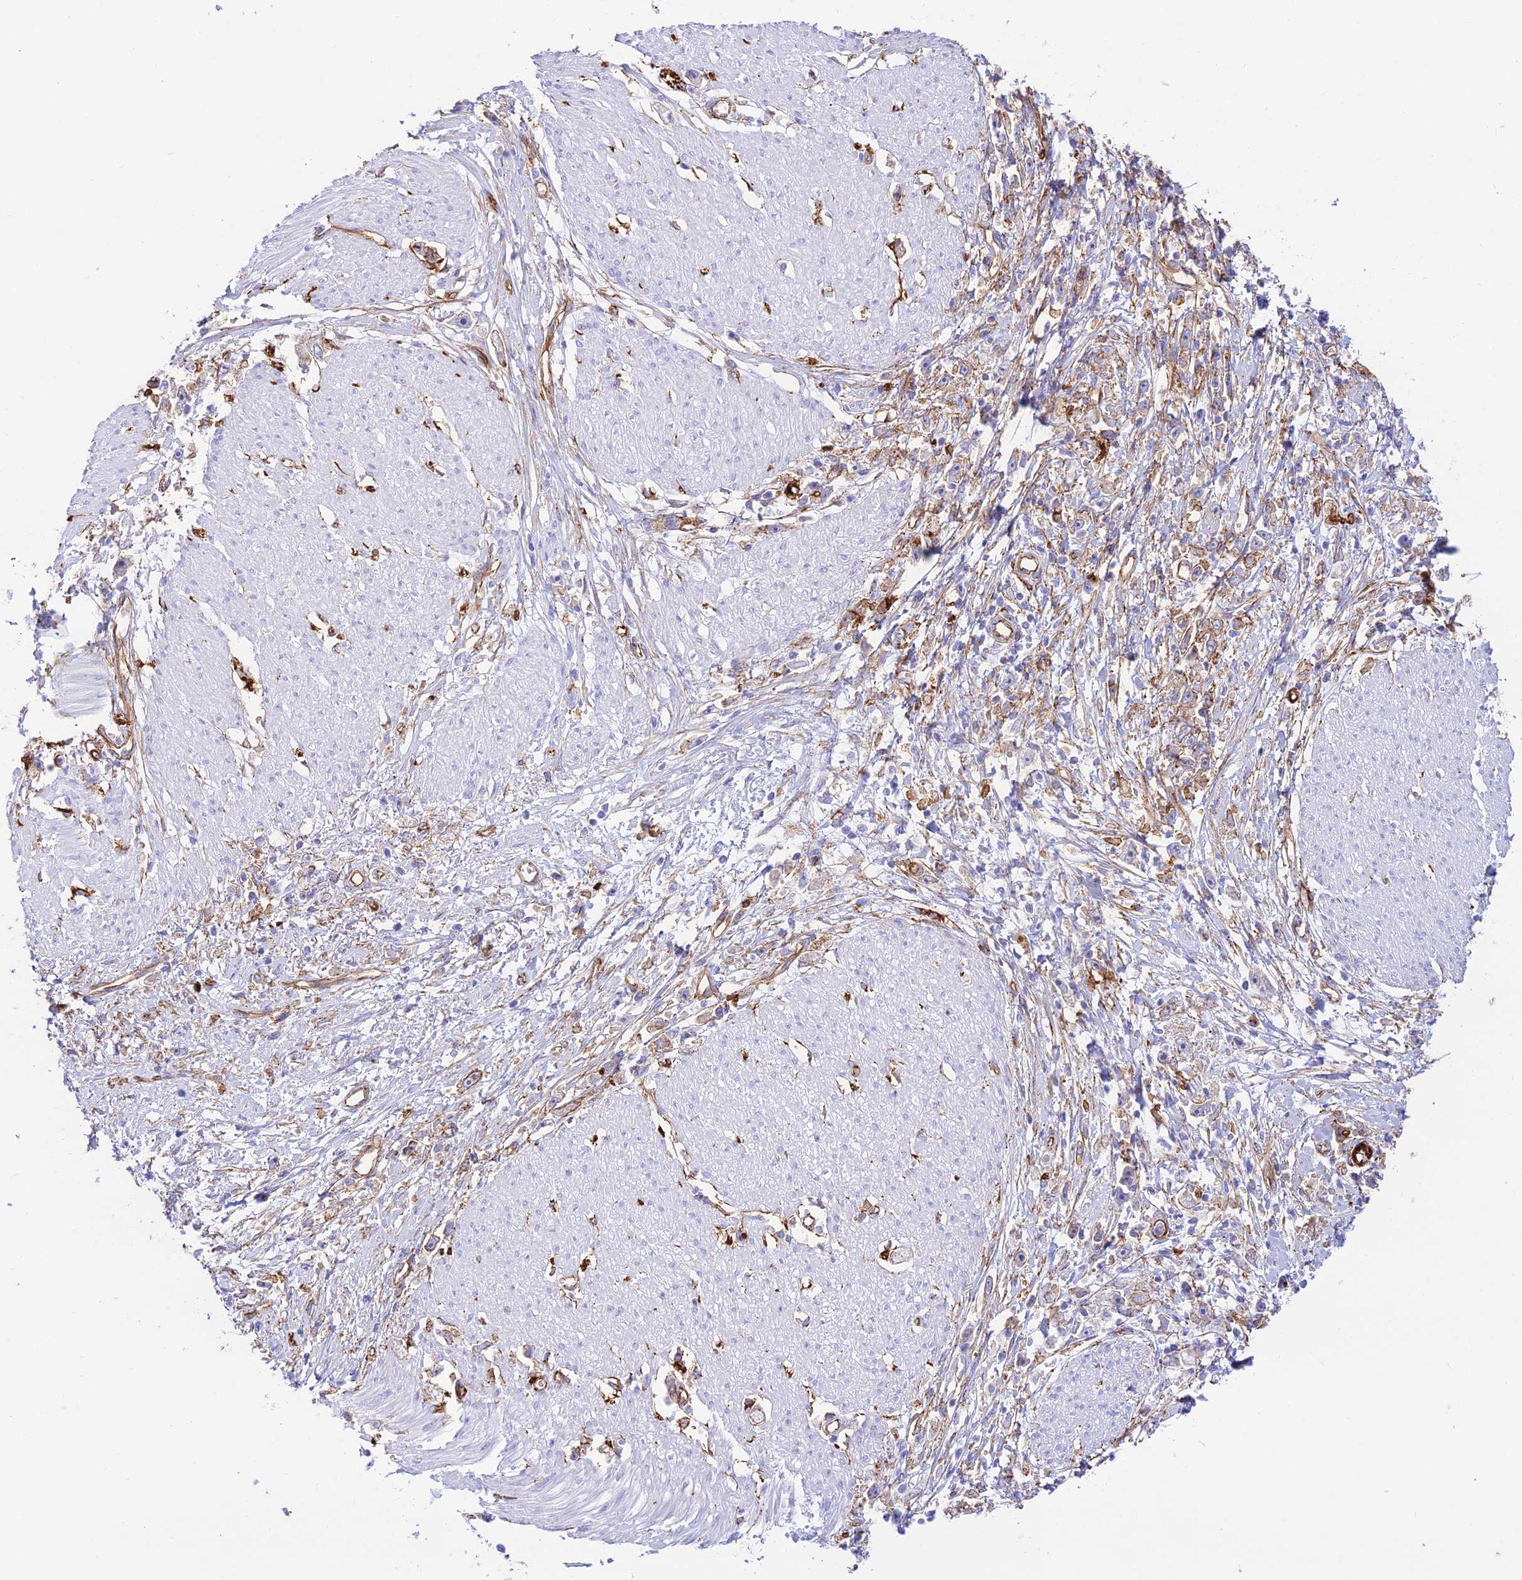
{"staining": {"intensity": "weak", "quantity": "<25%", "location": "cytoplasmic/membranous"}, "tissue": "stomach cancer", "cell_type": "Tumor cells", "image_type": "cancer", "snomed": [{"axis": "morphology", "description": "Adenocarcinoma, NOS"}, {"axis": "topography", "description": "Stomach"}], "caption": "Histopathology image shows no protein staining in tumor cells of adenocarcinoma (stomach) tissue.", "gene": "YPEL5", "patient": {"sex": "female", "age": 59}}